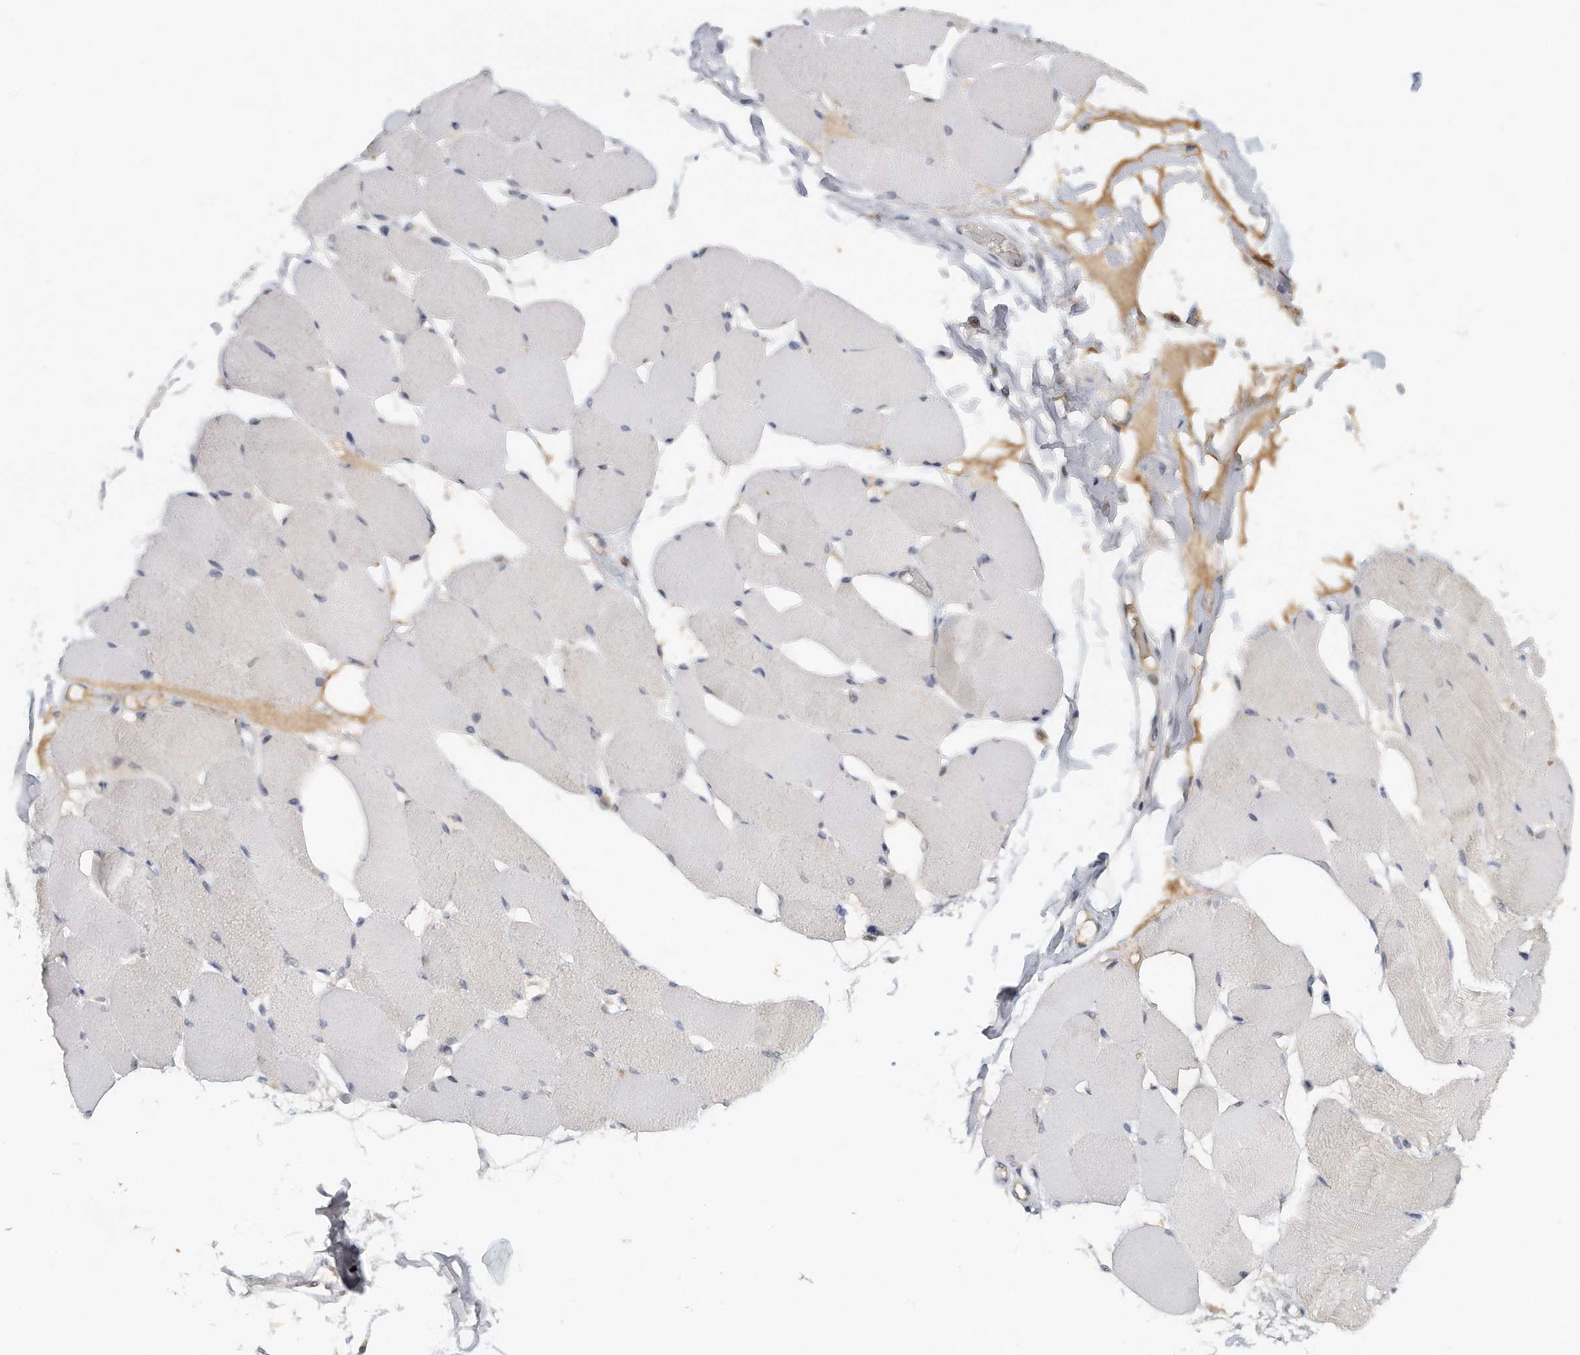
{"staining": {"intensity": "negative", "quantity": "none", "location": "none"}, "tissue": "skeletal muscle", "cell_type": "Myocytes", "image_type": "normal", "snomed": [{"axis": "morphology", "description": "Normal tissue, NOS"}, {"axis": "topography", "description": "Skin"}, {"axis": "topography", "description": "Skeletal muscle"}], "caption": "High power microscopy photomicrograph of an immunohistochemistry (IHC) image of unremarkable skeletal muscle, revealing no significant expression in myocytes. Nuclei are stained in blue.", "gene": "DDX43", "patient": {"sex": "male", "age": 83}}